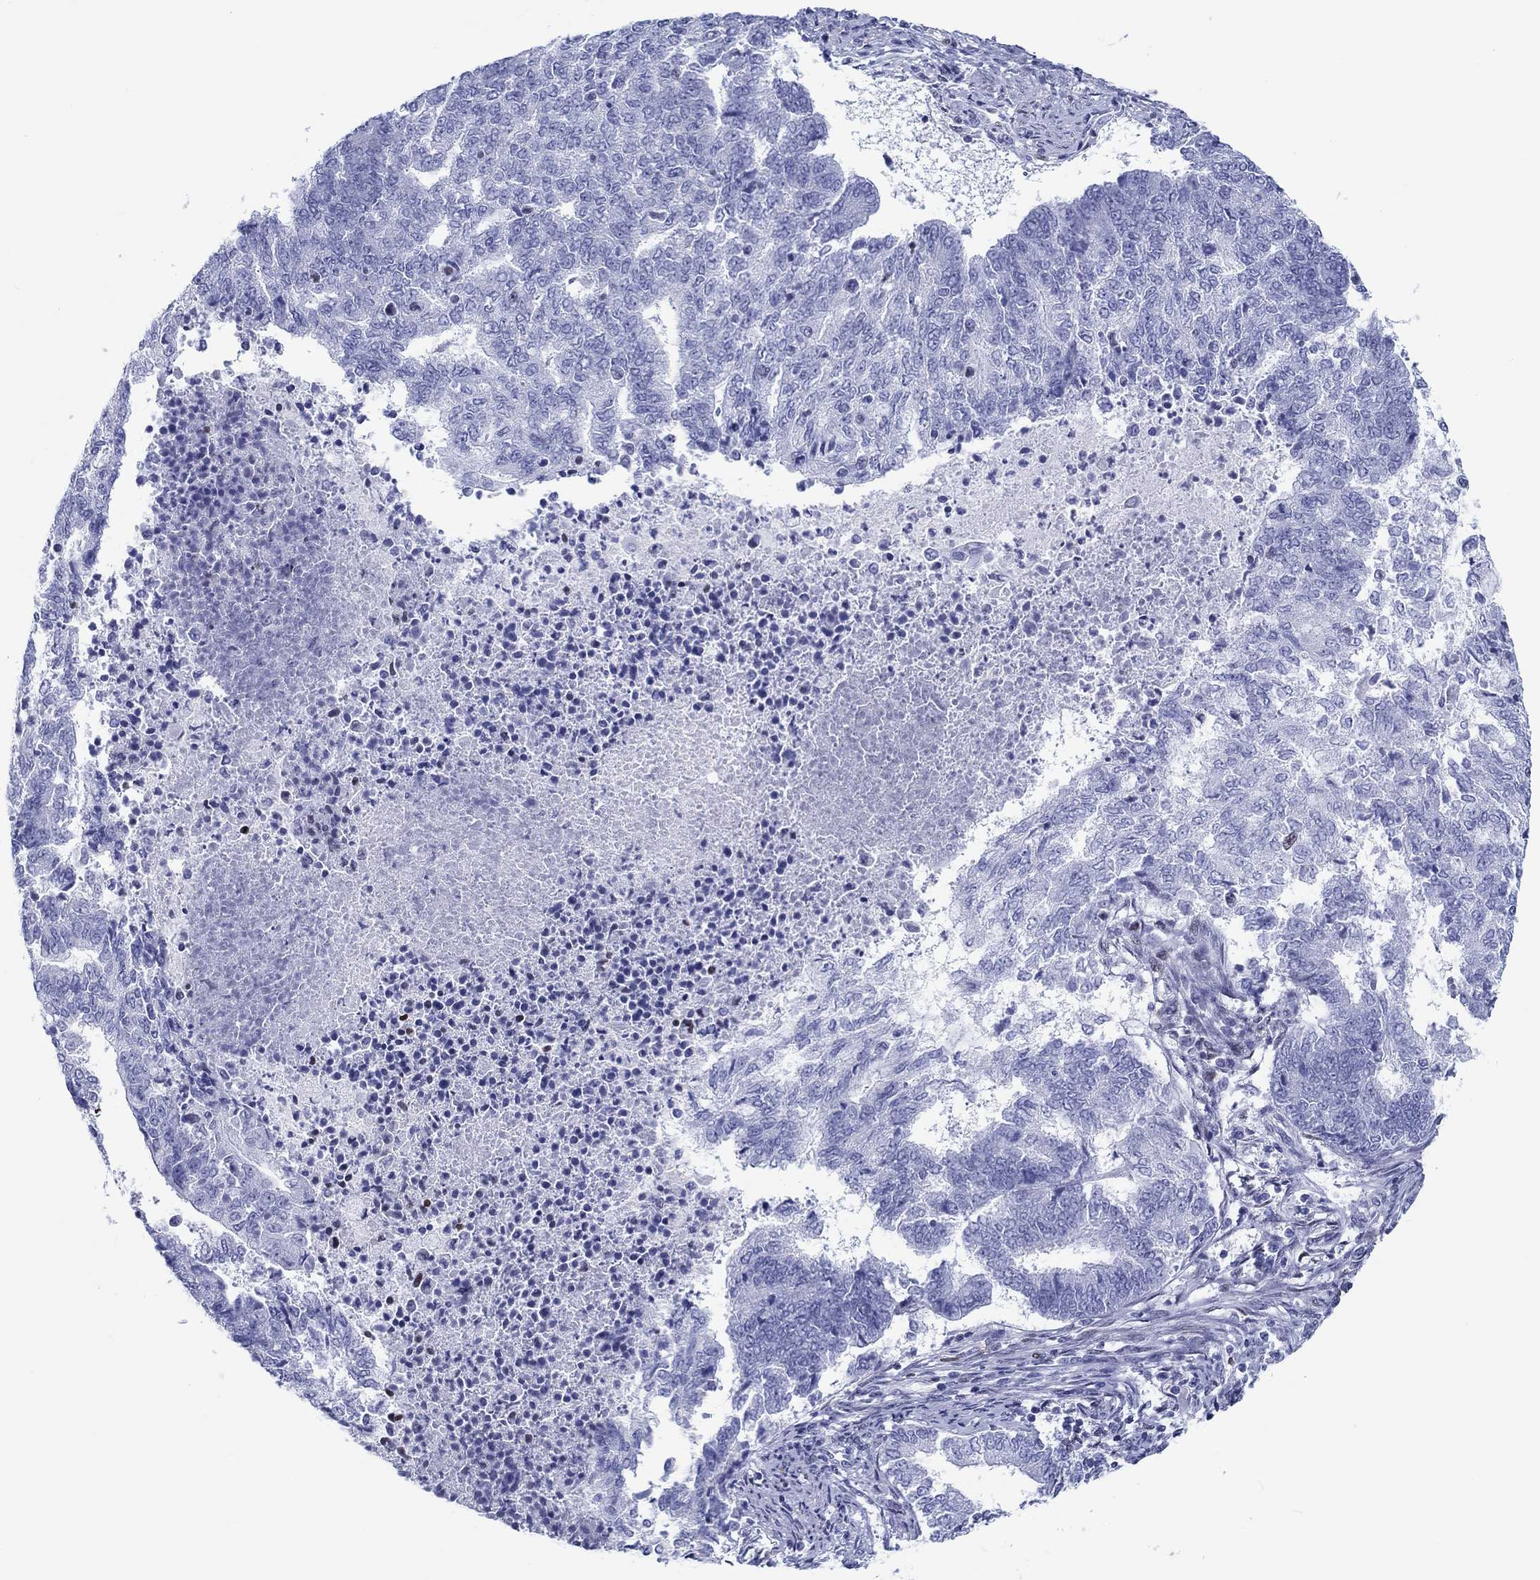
{"staining": {"intensity": "negative", "quantity": "none", "location": "none"}, "tissue": "endometrial cancer", "cell_type": "Tumor cells", "image_type": "cancer", "snomed": [{"axis": "morphology", "description": "Adenocarcinoma, NOS"}, {"axis": "topography", "description": "Endometrium"}], "caption": "IHC of human adenocarcinoma (endometrial) reveals no expression in tumor cells.", "gene": "H1-1", "patient": {"sex": "female", "age": 65}}